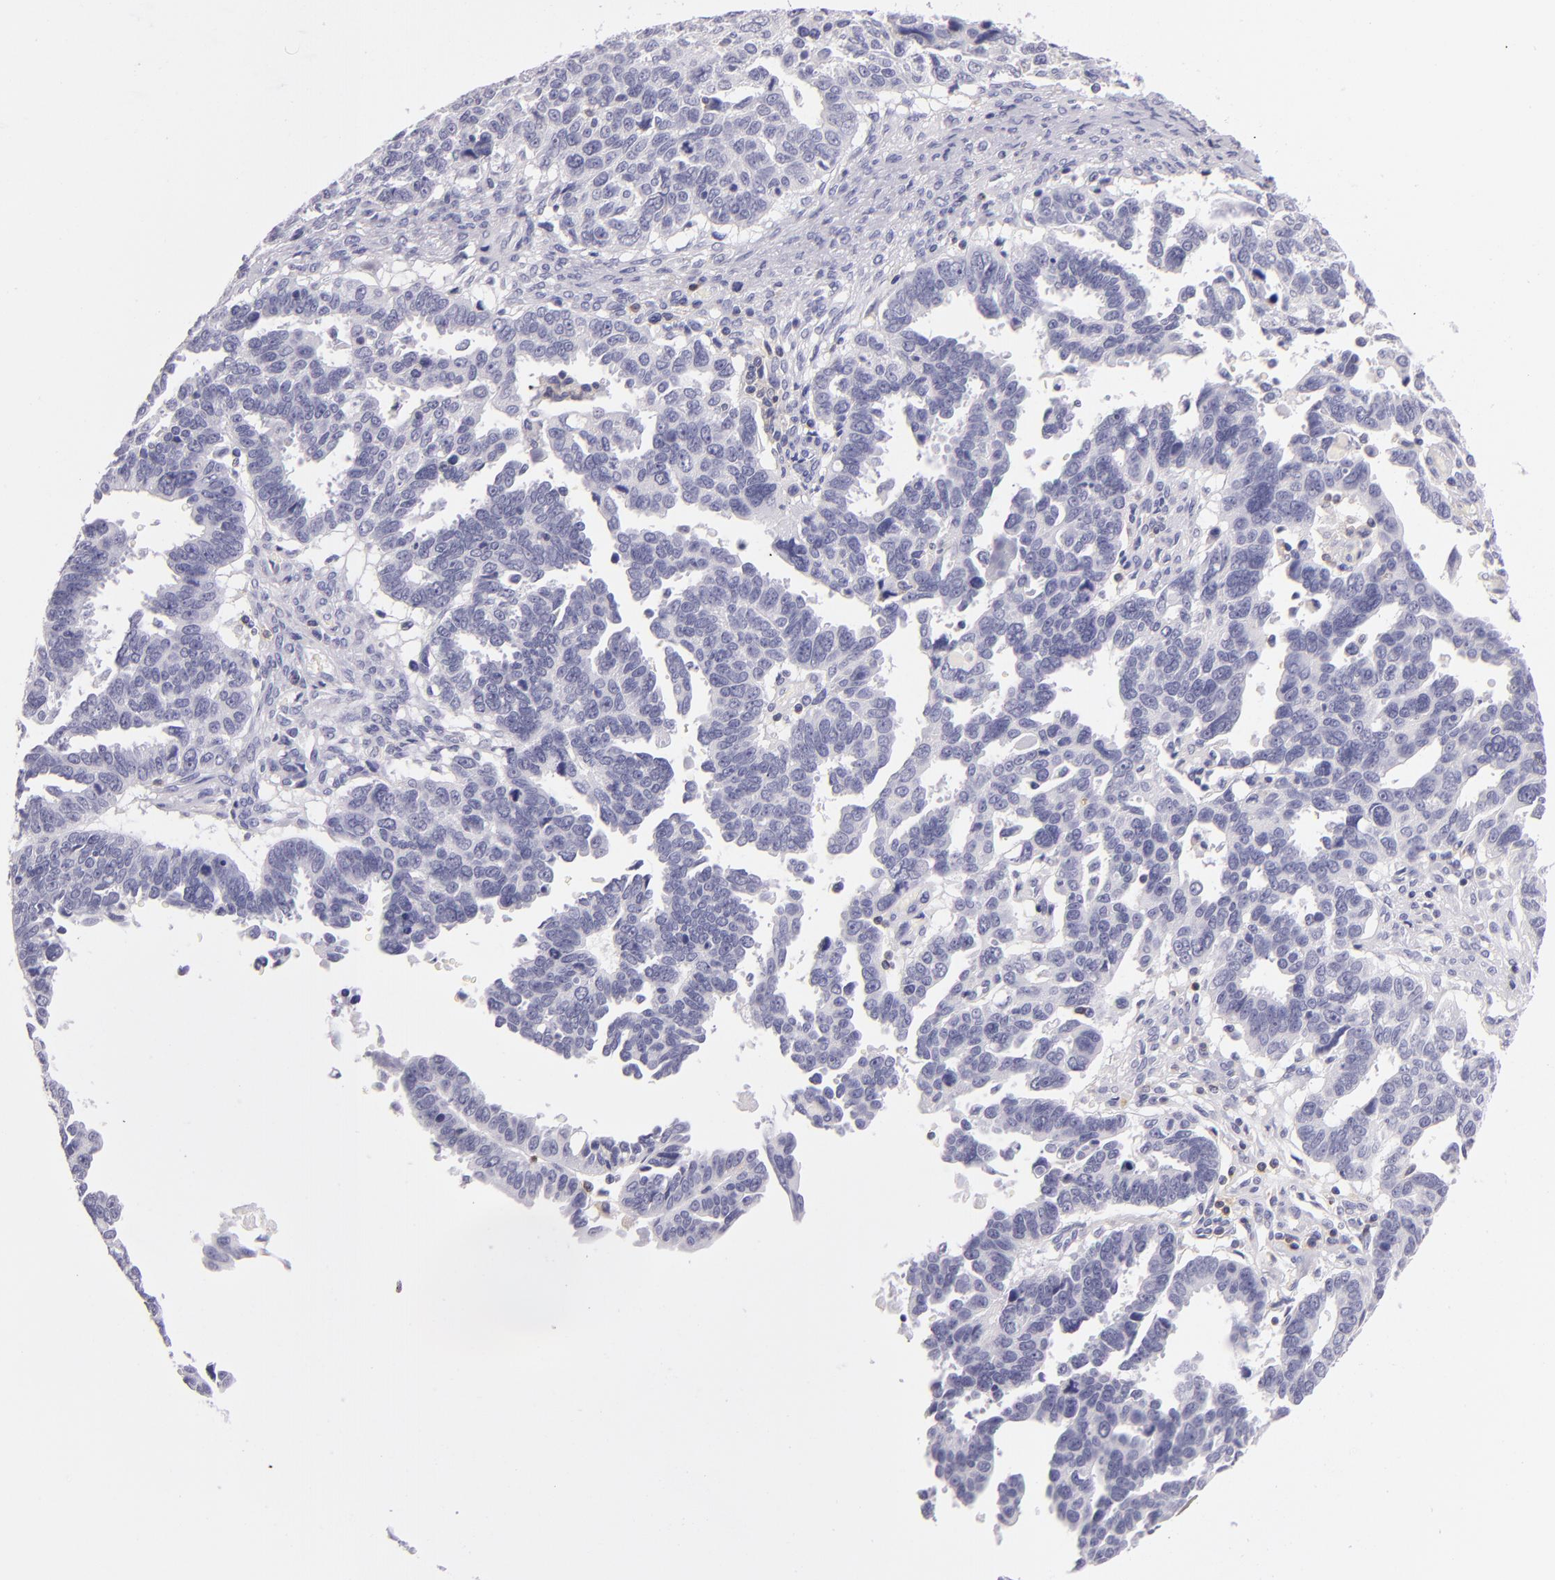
{"staining": {"intensity": "negative", "quantity": "none", "location": "none"}, "tissue": "ovarian cancer", "cell_type": "Tumor cells", "image_type": "cancer", "snomed": [{"axis": "morphology", "description": "Carcinoma, endometroid"}, {"axis": "morphology", "description": "Cystadenocarcinoma, serous, NOS"}, {"axis": "topography", "description": "Ovary"}], "caption": "Serous cystadenocarcinoma (ovarian) was stained to show a protein in brown. There is no significant expression in tumor cells.", "gene": "CD48", "patient": {"sex": "female", "age": 45}}